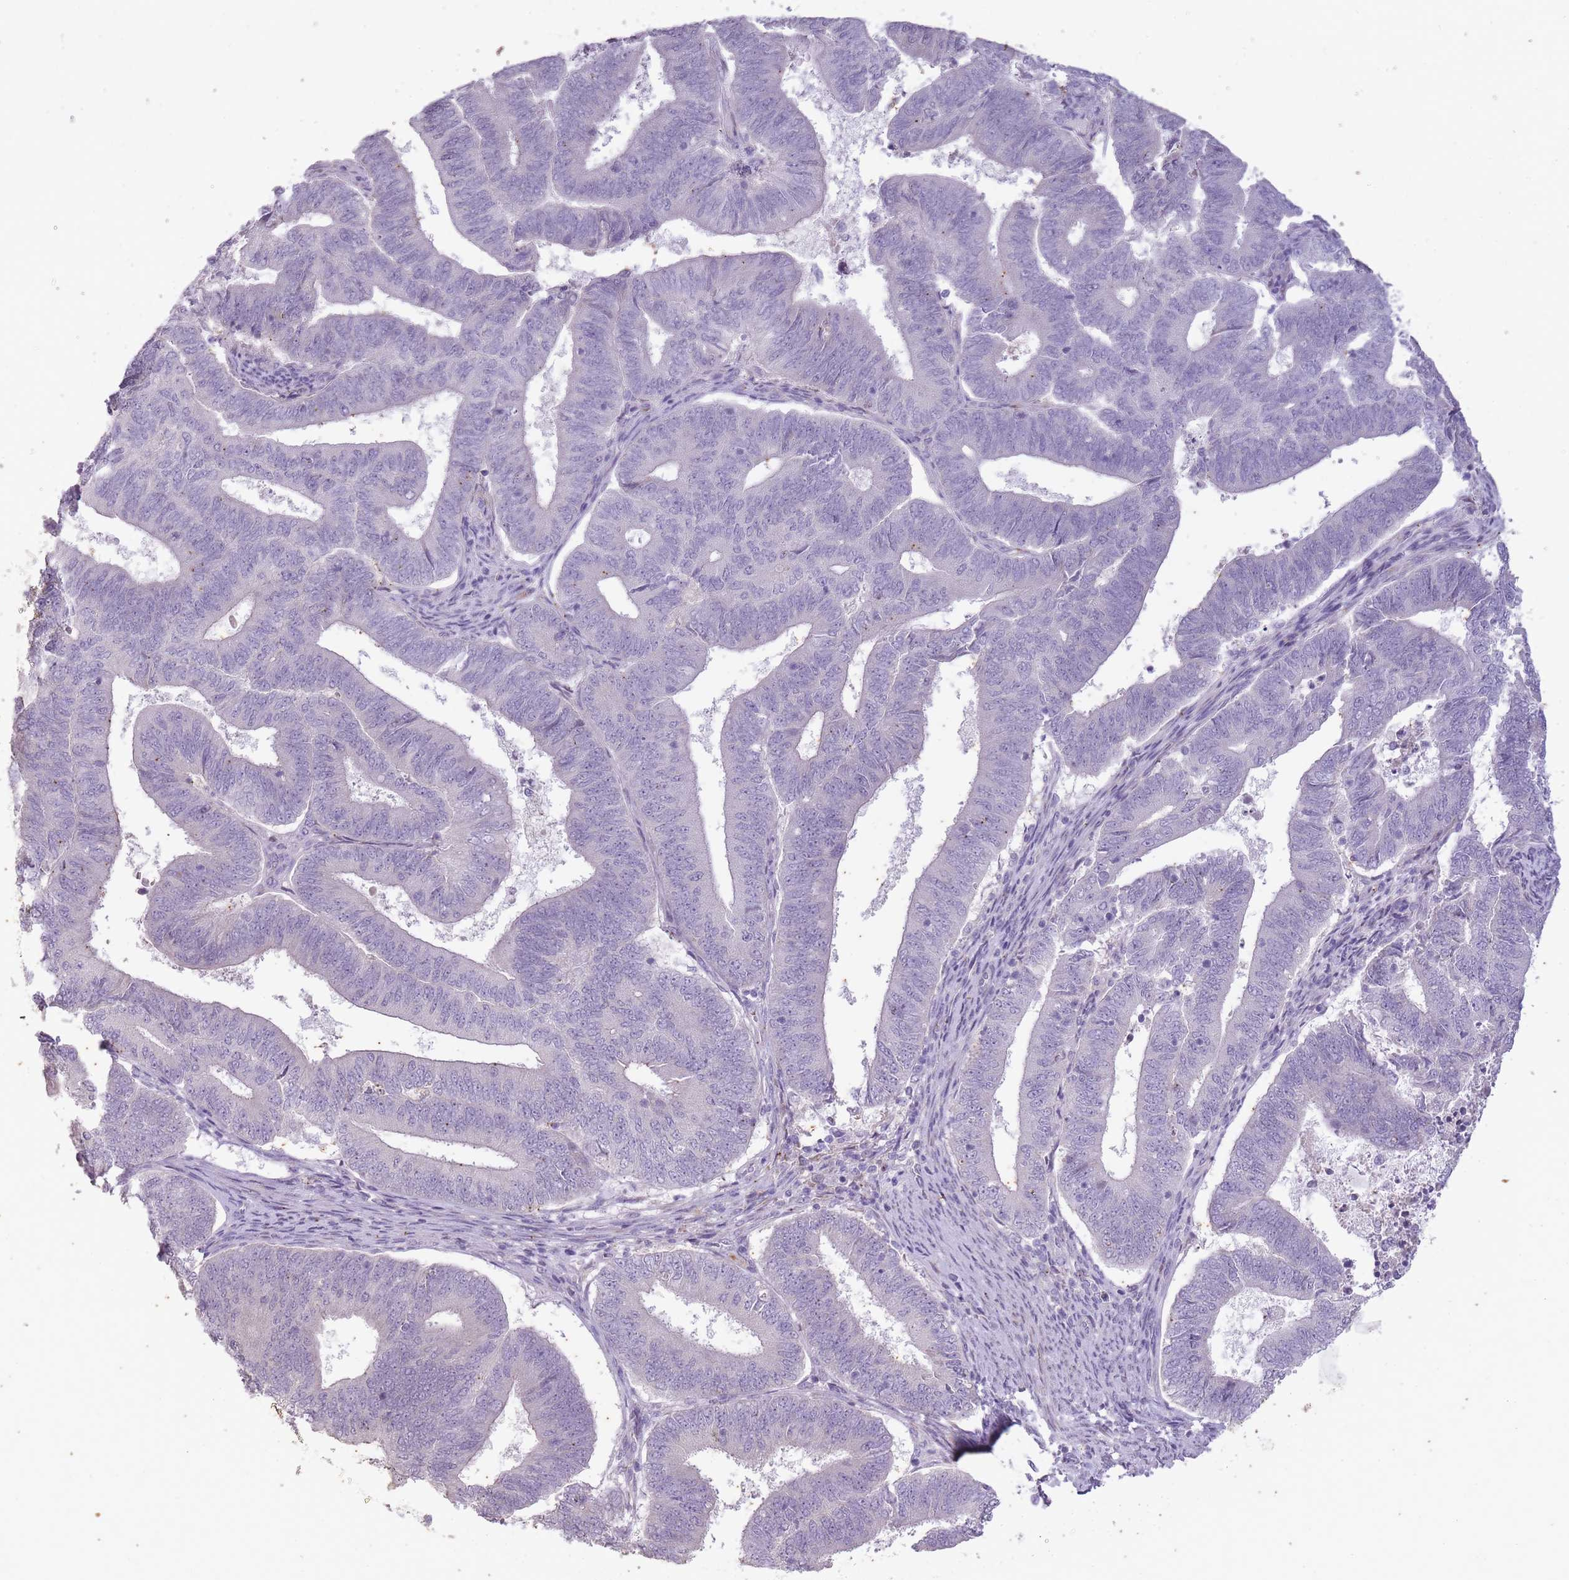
{"staining": {"intensity": "negative", "quantity": "none", "location": "none"}, "tissue": "endometrial cancer", "cell_type": "Tumor cells", "image_type": "cancer", "snomed": [{"axis": "morphology", "description": "Adenocarcinoma, NOS"}, {"axis": "topography", "description": "Endometrium"}], "caption": "A high-resolution micrograph shows immunohistochemistry staining of endometrial cancer (adenocarcinoma), which displays no significant expression in tumor cells.", "gene": "CNTNAP3", "patient": {"sex": "female", "age": 70}}